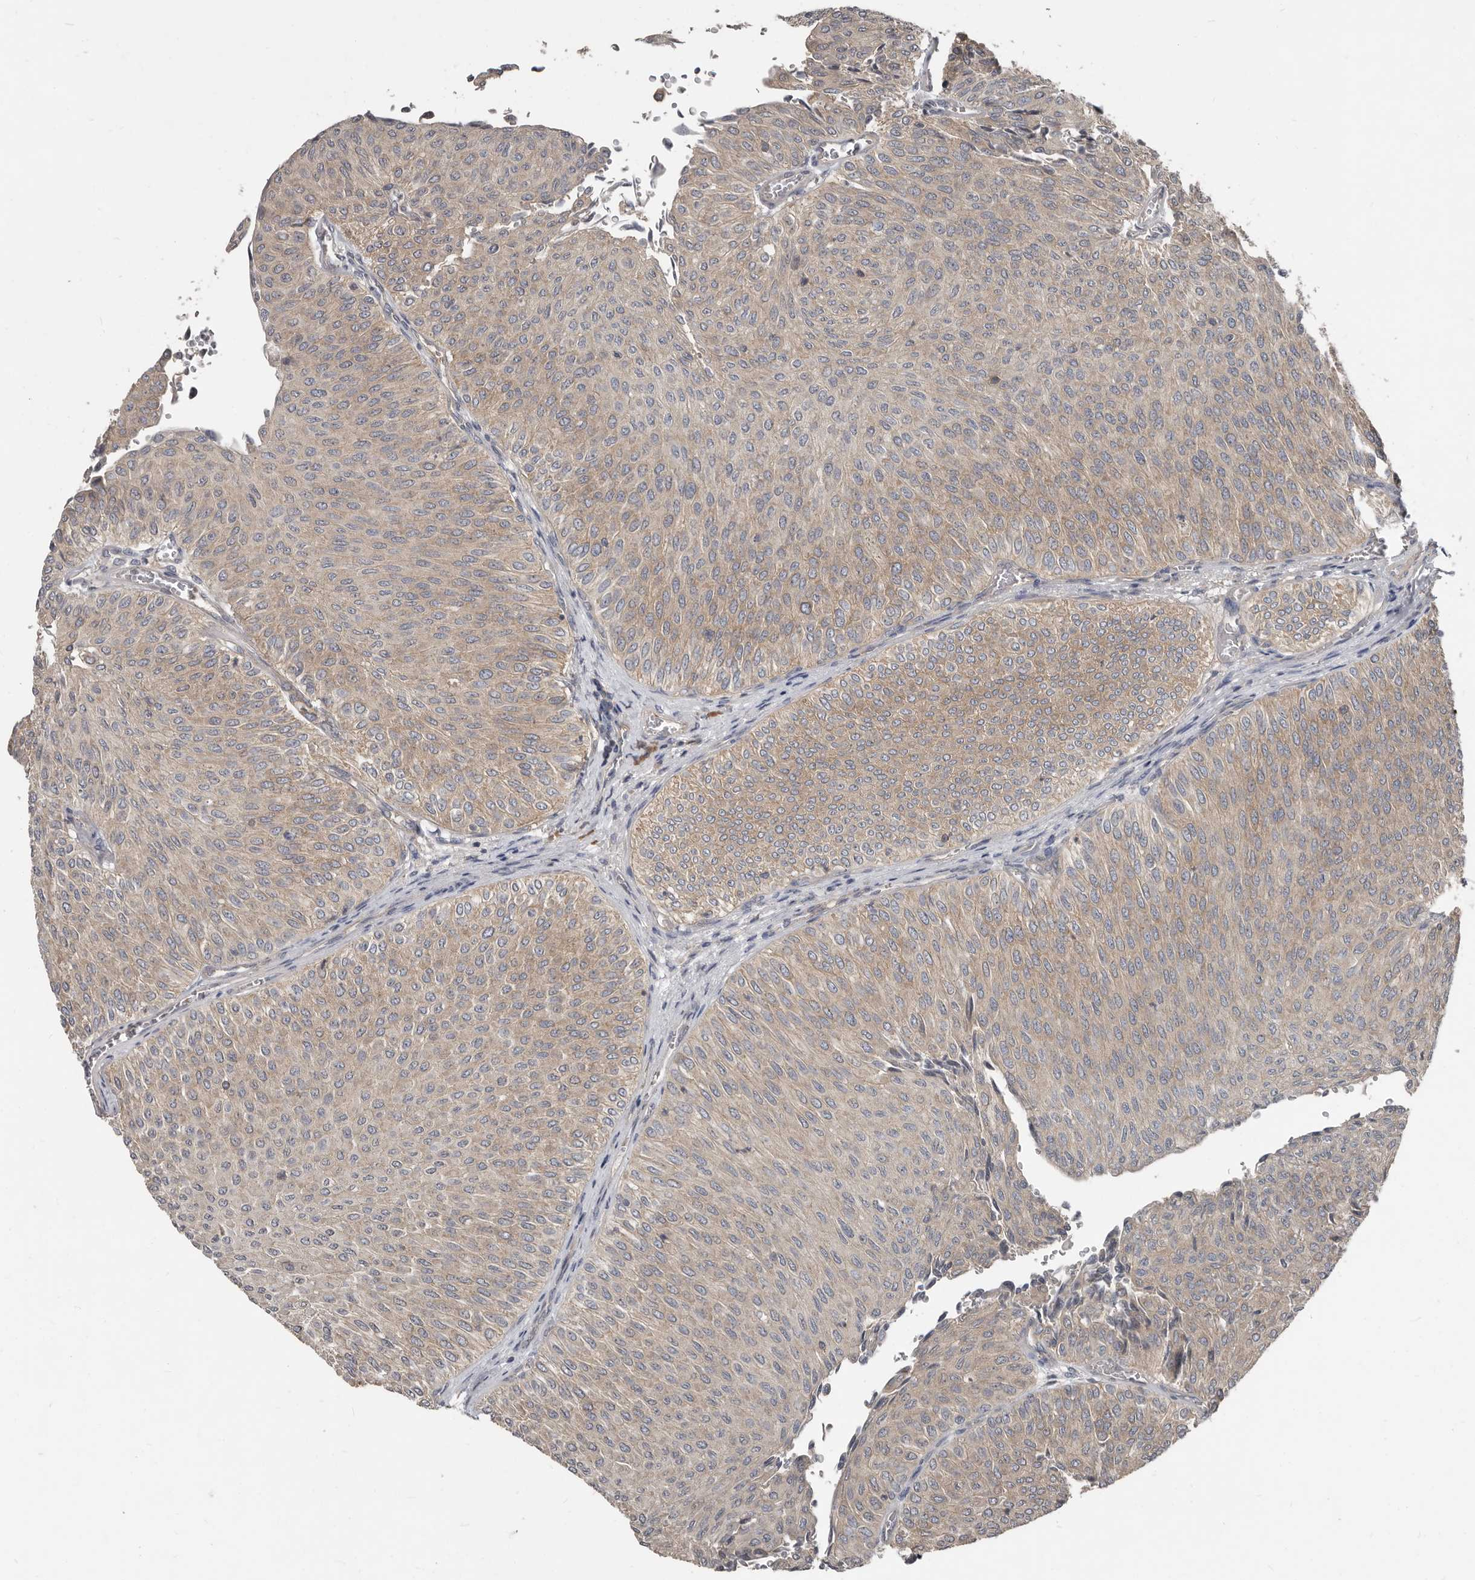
{"staining": {"intensity": "moderate", "quantity": ">75%", "location": "cytoplasmic/membranous"}, "tissue": "urothelial cancer", "cell_type": "Tumor cells", "image_type": "cancer", "snomed": [{"axis": "morphology", "description": "Urothelial carcinoma, Low grade"}, {"axis": "topography", "description": "Urinary bladder"}], "caption": "Human urothelial cancer stained for a protein (brown) displays moderate cytoplasmic/membranous positive staining in approximately >75% of tumor cells.", "gene": "AKNAD1", "patient": {"sex": "male", "age": 78}}